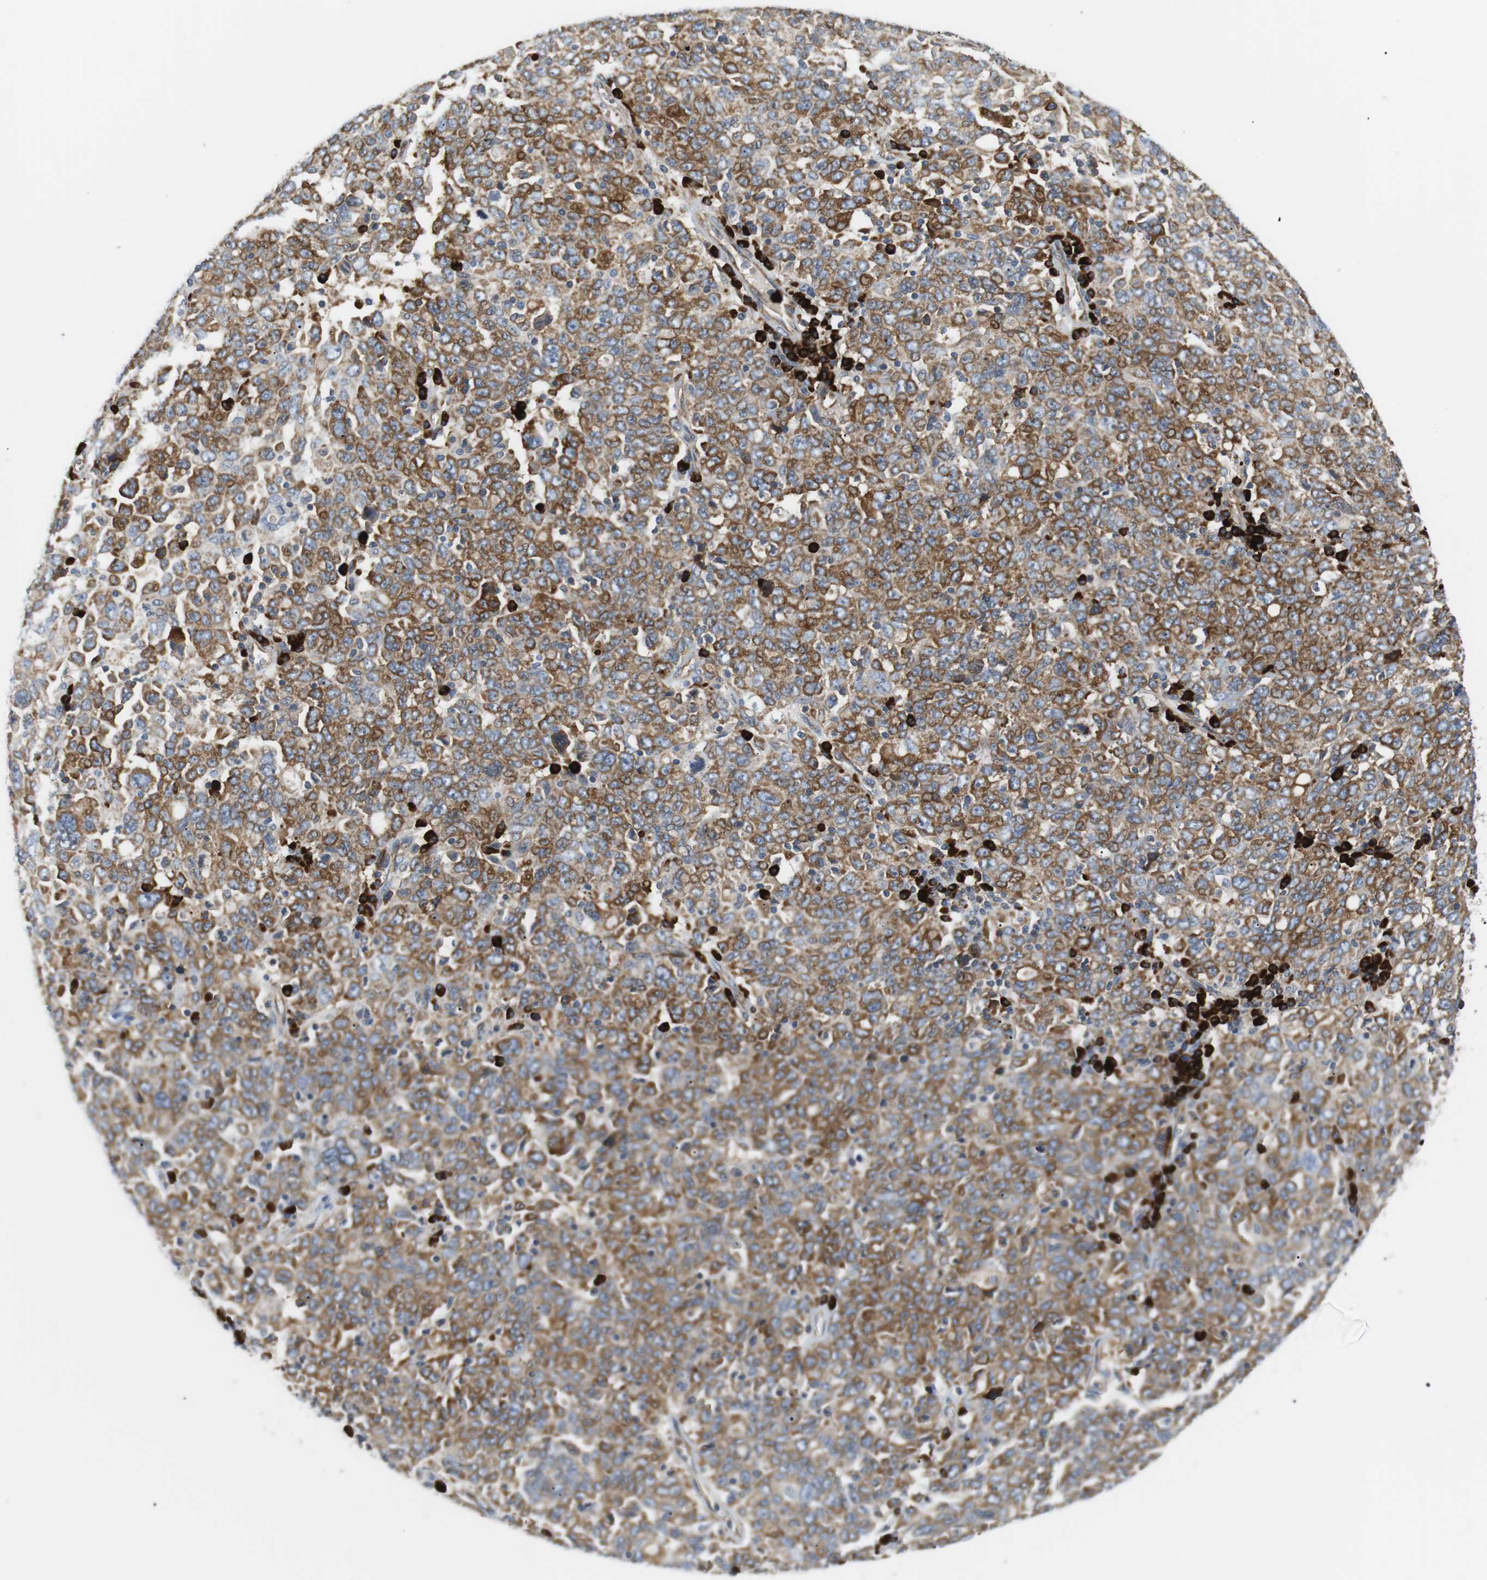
{"staining": {"intensity": "moderate", "quantity": ">75%", "location": "cytoplasmic/membranous"}, "tissue": "ovarian cancer", "cell_type": "Tumor cells", "image_type": "cancer", "snomed": [{"axis": "morphology", "description": "Carcinoma, endometroid"}, {"axis": "topography", "description": "Ovary"}], "caption": "Moderate cytoplasmic/membranous expression is appreciated in about >75% of tumor cells in ovarian endometroid carcinoma. Immunohistochemistry (ihc) stains the protein in brown and the nuclei are stained blue.", "gene": "TMEM200A", "patient": {"sex": "female", "age": 62}}